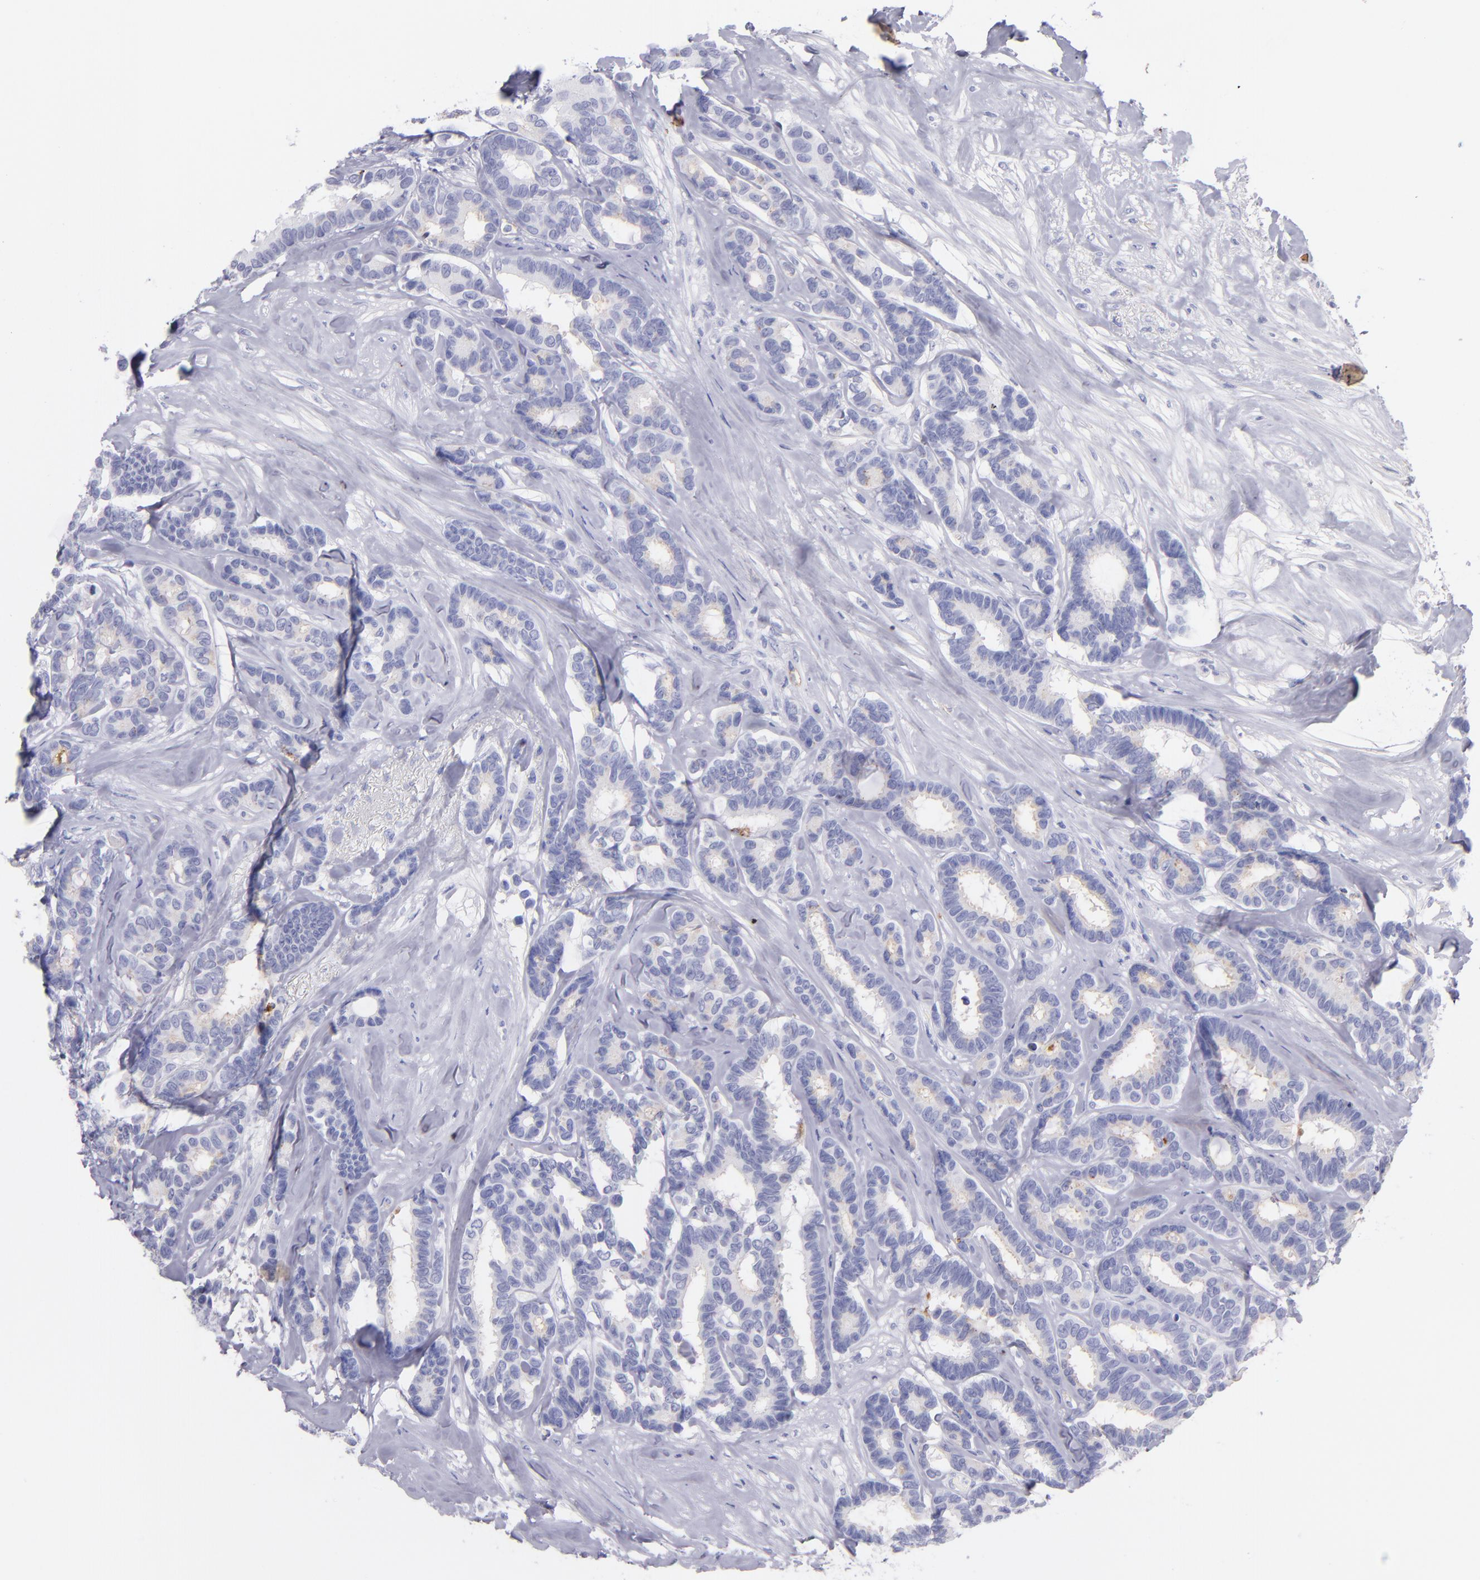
{"staining": {"intensity": "negative", "quantity": "none", "location": "none"}, "tissue": "breast cancer", "cell_type": "Tumor cells", "image_type": "cancer", "snomed": [{"axis": "morphology", "description": "Duct carcinoma"}, {"axis": "topography", "description": "Breast"}], "caption": "DAB immunohistochemical staining of breast infiltrating ductal carcinoma displays no significant staining in tumor cells. (Brightfield microscopy of DAB immunohistochemistry (IHC) at high magnification).", "gene": "CD82", "patient": {"sex": "female", "age": 87}}